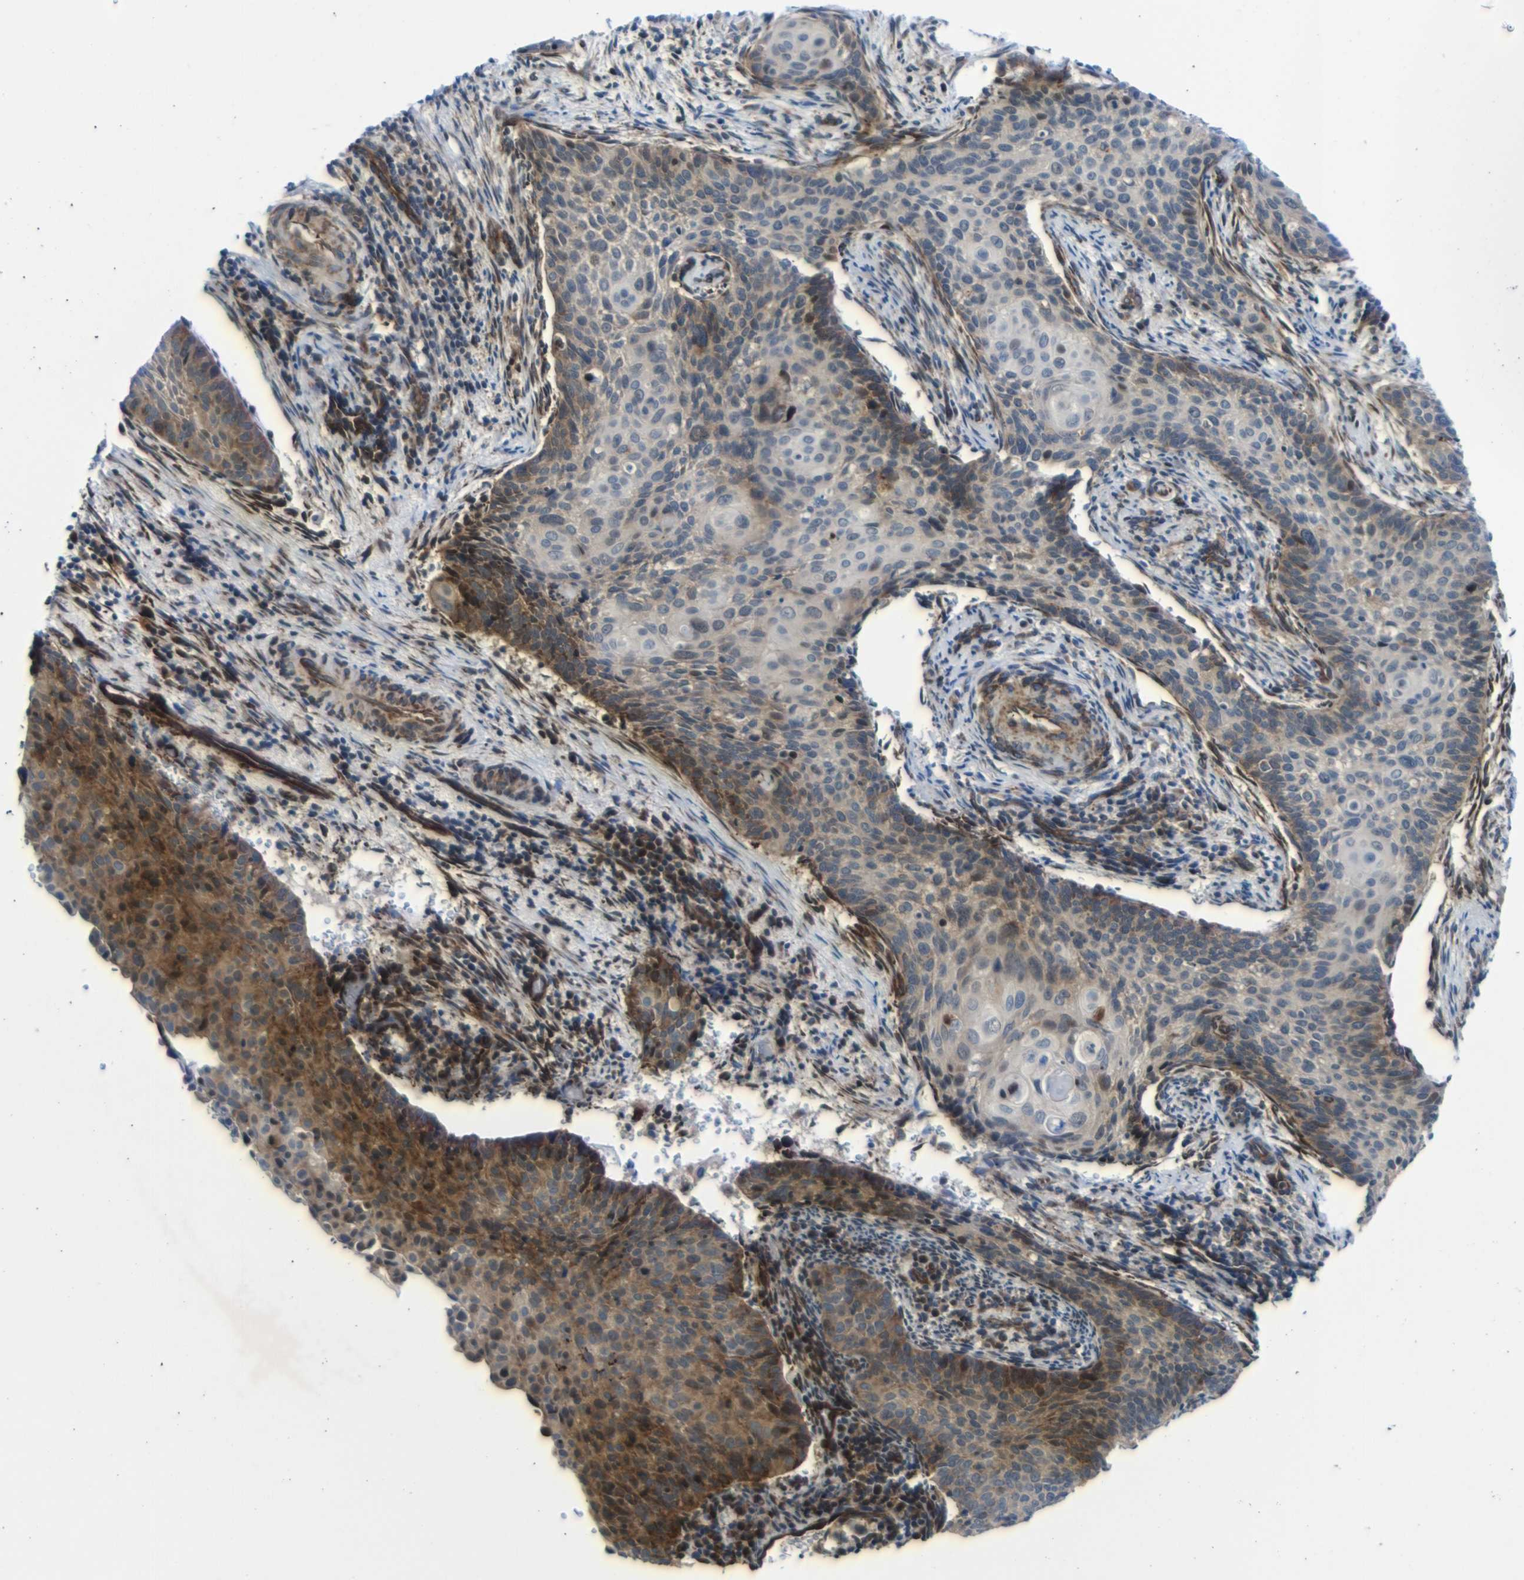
{"staining": {"intensity": "moderate", "quantity": "25%-75%", "location": "cytoplasmic/membranous,nuclear"}, "tissue": "cervical cancer", "cell_type": "Tumor cells", "image_type": "cancer", "snomed": [{"axis": "morphology", "description": "Squamous cell carcinoma, NOS"}, {"axis": "topography", "description": "Cervix"}], "caption": "Cervical squamous cell carcinoma was stained to show a protein in brown. There is medium levels of moderate cytoplasmic/membranous and nuclear staining in approximately 25%-75% of tumor cells.", "gene": "PARP14", "patient": {"sex": "female", "age": 33}}